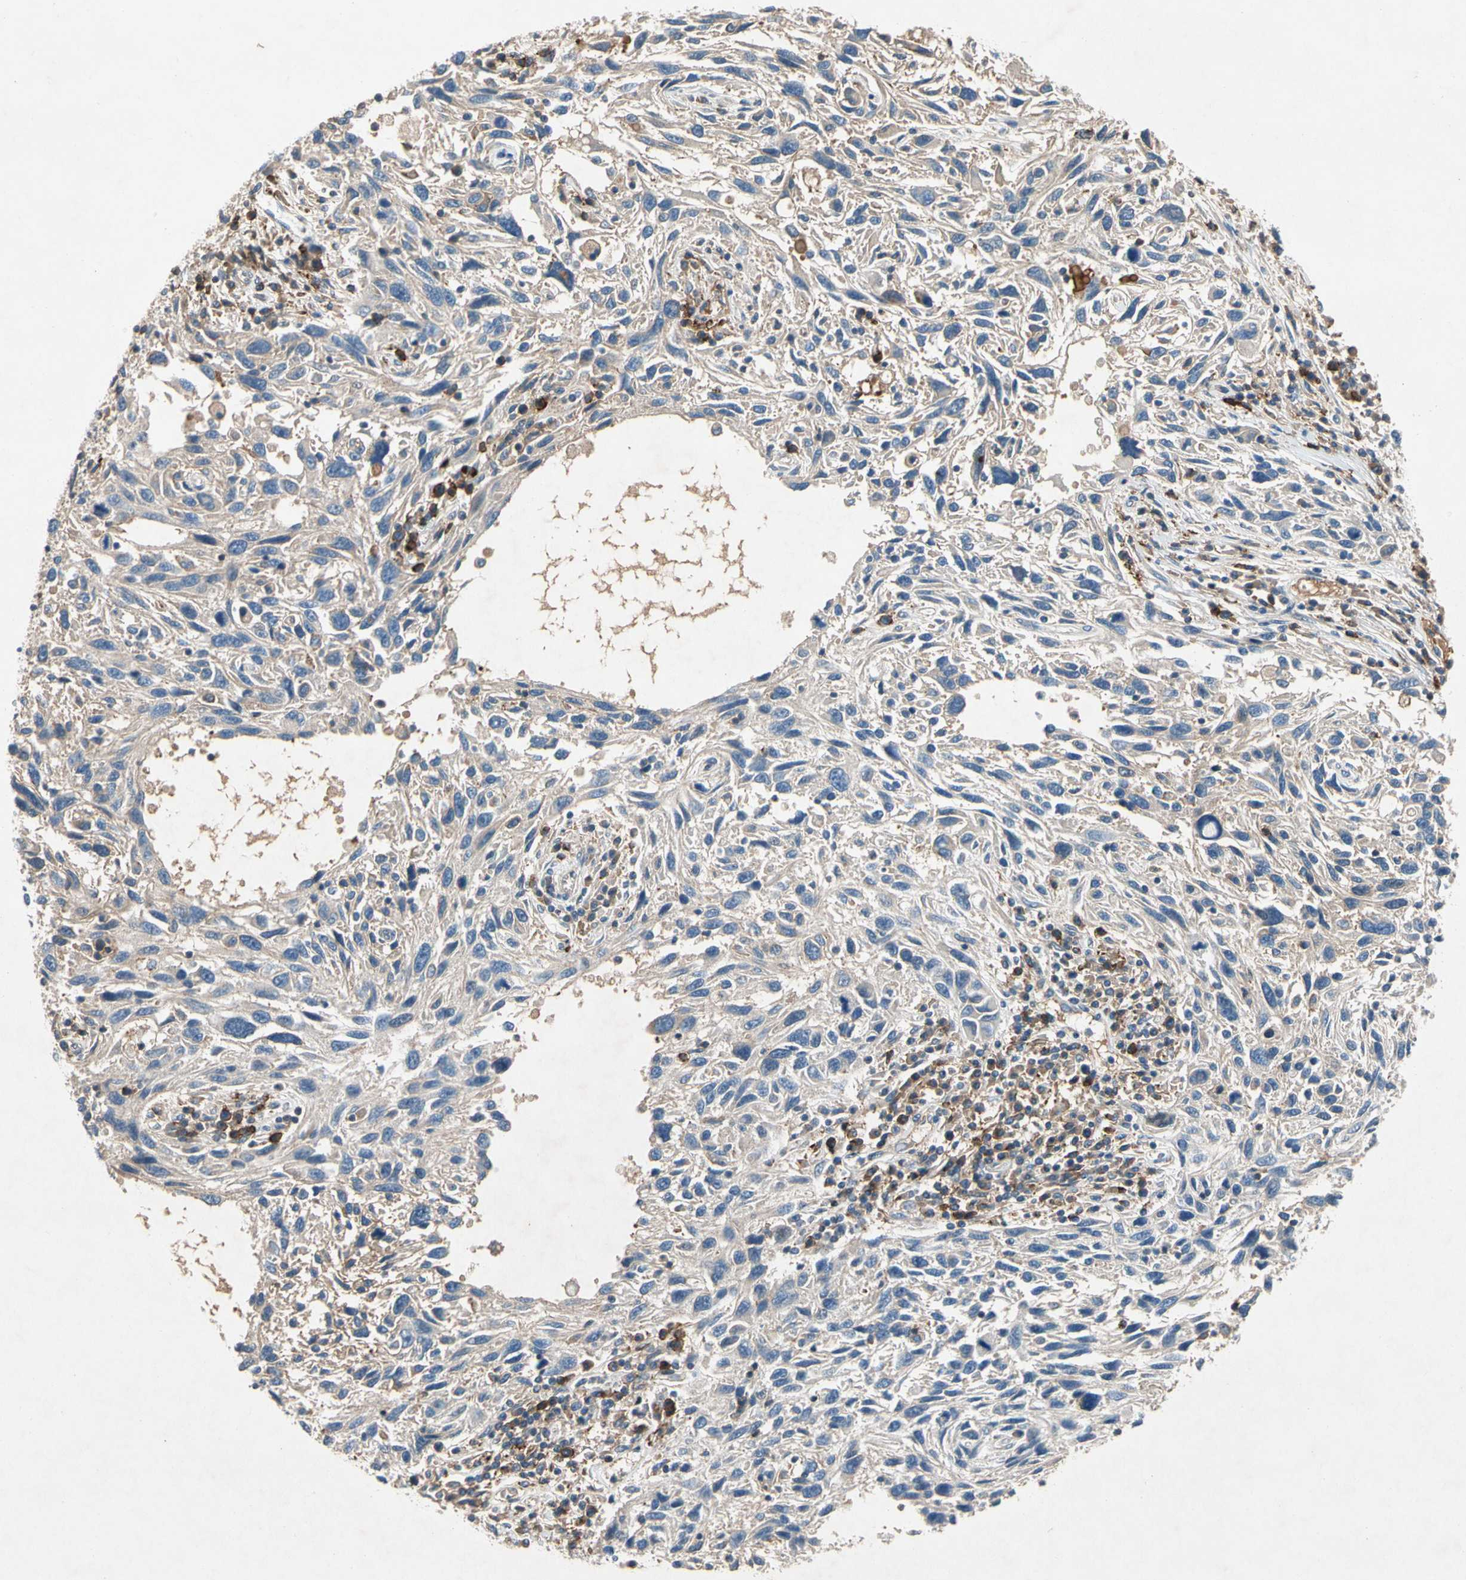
{"staining": {"intensity": "weak", "quantity": "25%-75%", "location": "cytoplasmic/membranous"}, "tissue": "melanoma", "cell_type": "Tumor cells", "image_type": "cancer", "snomed": [{"axis": "morphology", "description": "Malignant melanoma, NOS"}, {"axis": "topography", "description": "Skin"}], "caption": "A photomicrograph of human melanoma stained for a protein reveals weak cytoplasmic/membranous brown staining in tumor cells. The protein is stained brown, and the nuclei are stained in blue (DAB (3,3'-diaminobenzidine) IHC with brightfield microscopy, high magnification).", "gene": "NDFIP2", "patient": {"sex": "male", "age": 53}}